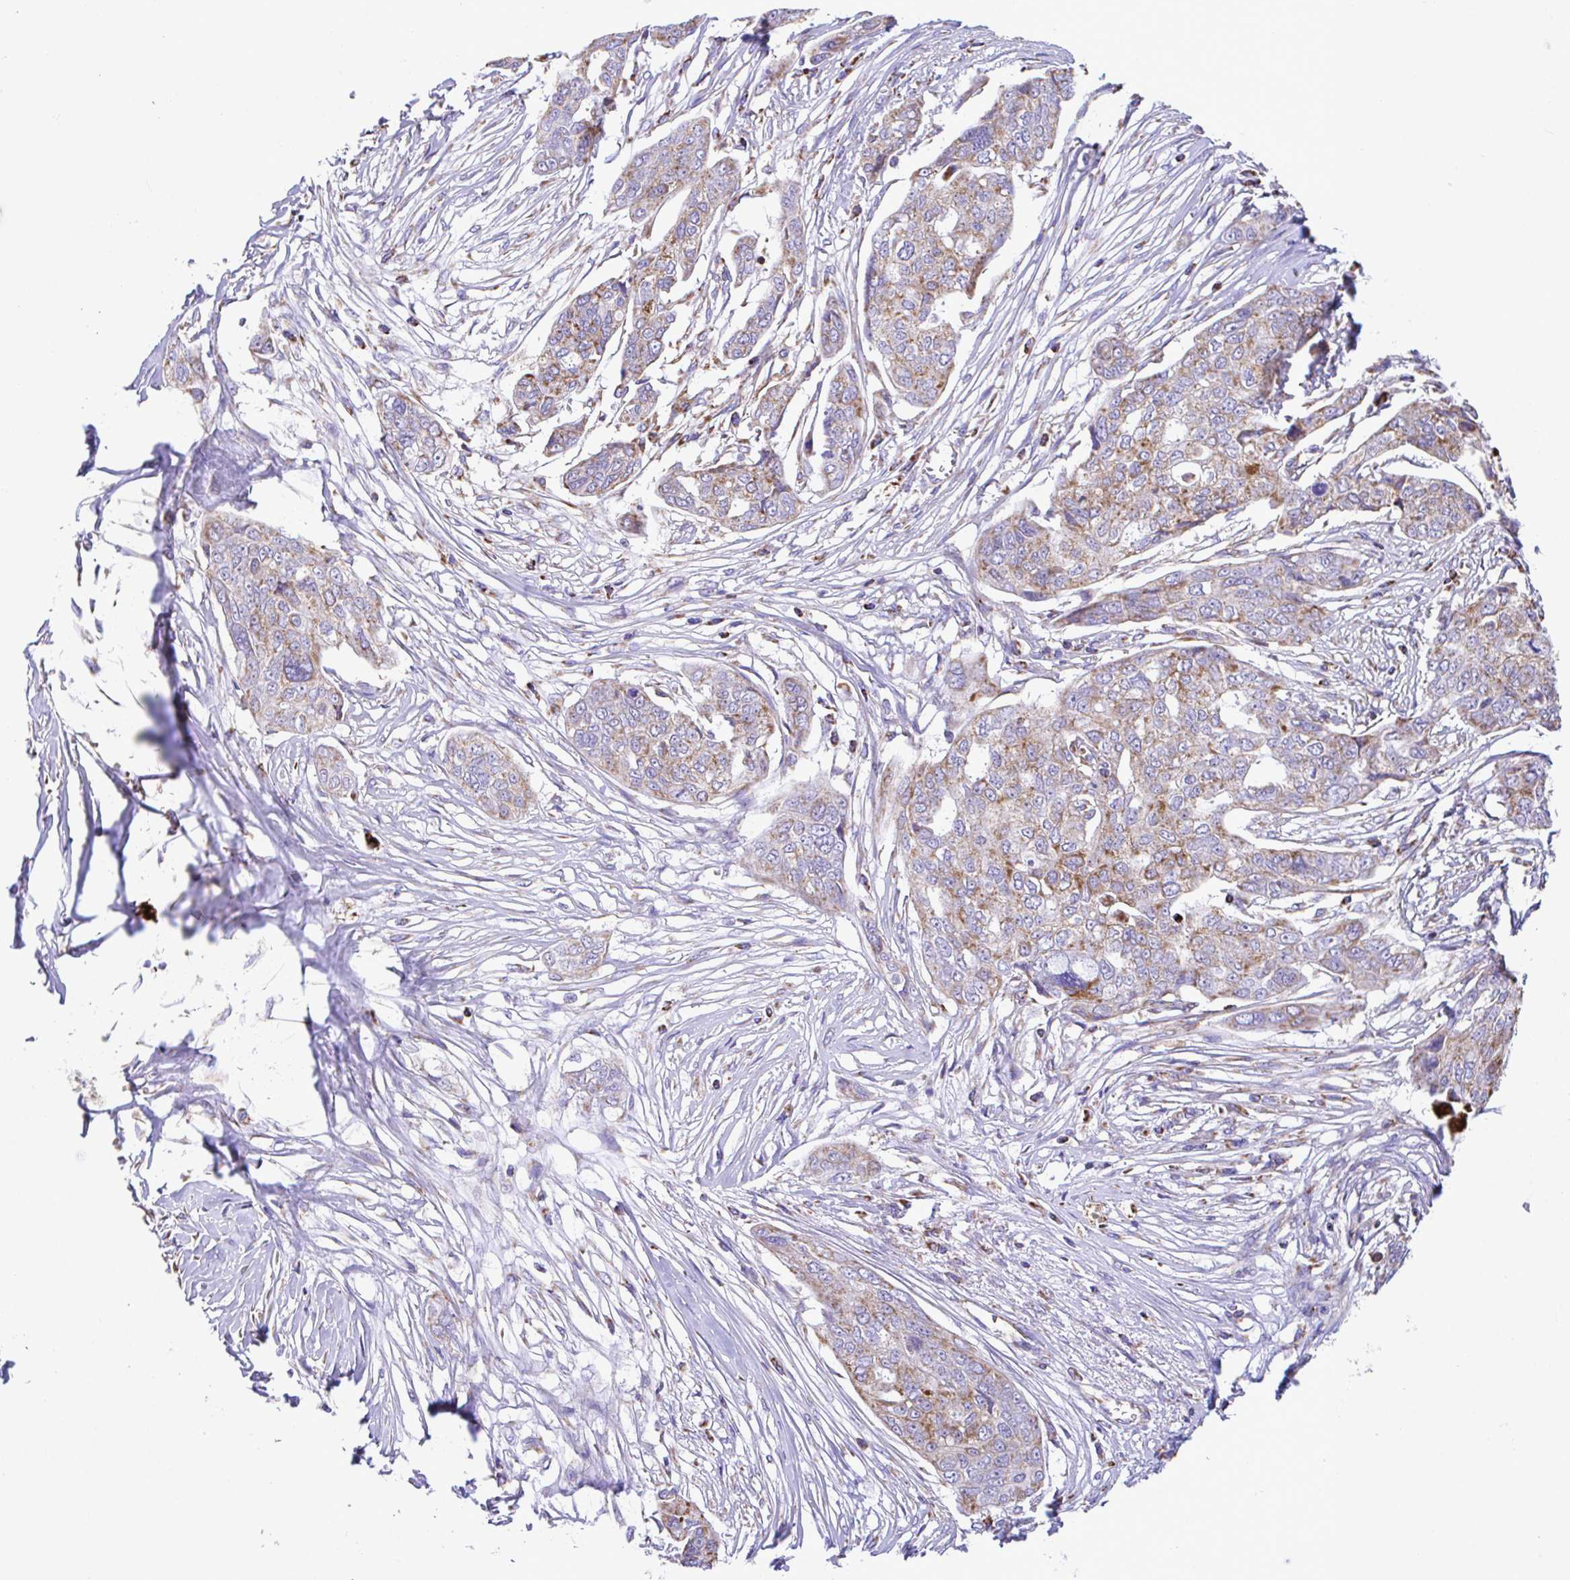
{"staining": {"intensity": "moderate", "quantity": "25%-75%", "location": "cytoplasmic/membranous"}, "tissue": "ovarian cancer", "cell_type": "Tumor cells", "image_type": "cancer", "snomed": [{"axis": "morphology", "description": "Carcinoma, endometroid"}, {"axis": "topography", "description": "Ovary"}], "caption": "Ovarian endometroid carcinoma stained for a protein (brown) exhibits moderate cytoplasmic/membranous positive positivity in approximately 25%-75% of tumor cells.", "gene": "PCMTD2", "patient": {"sex": "female", "age": 70}}